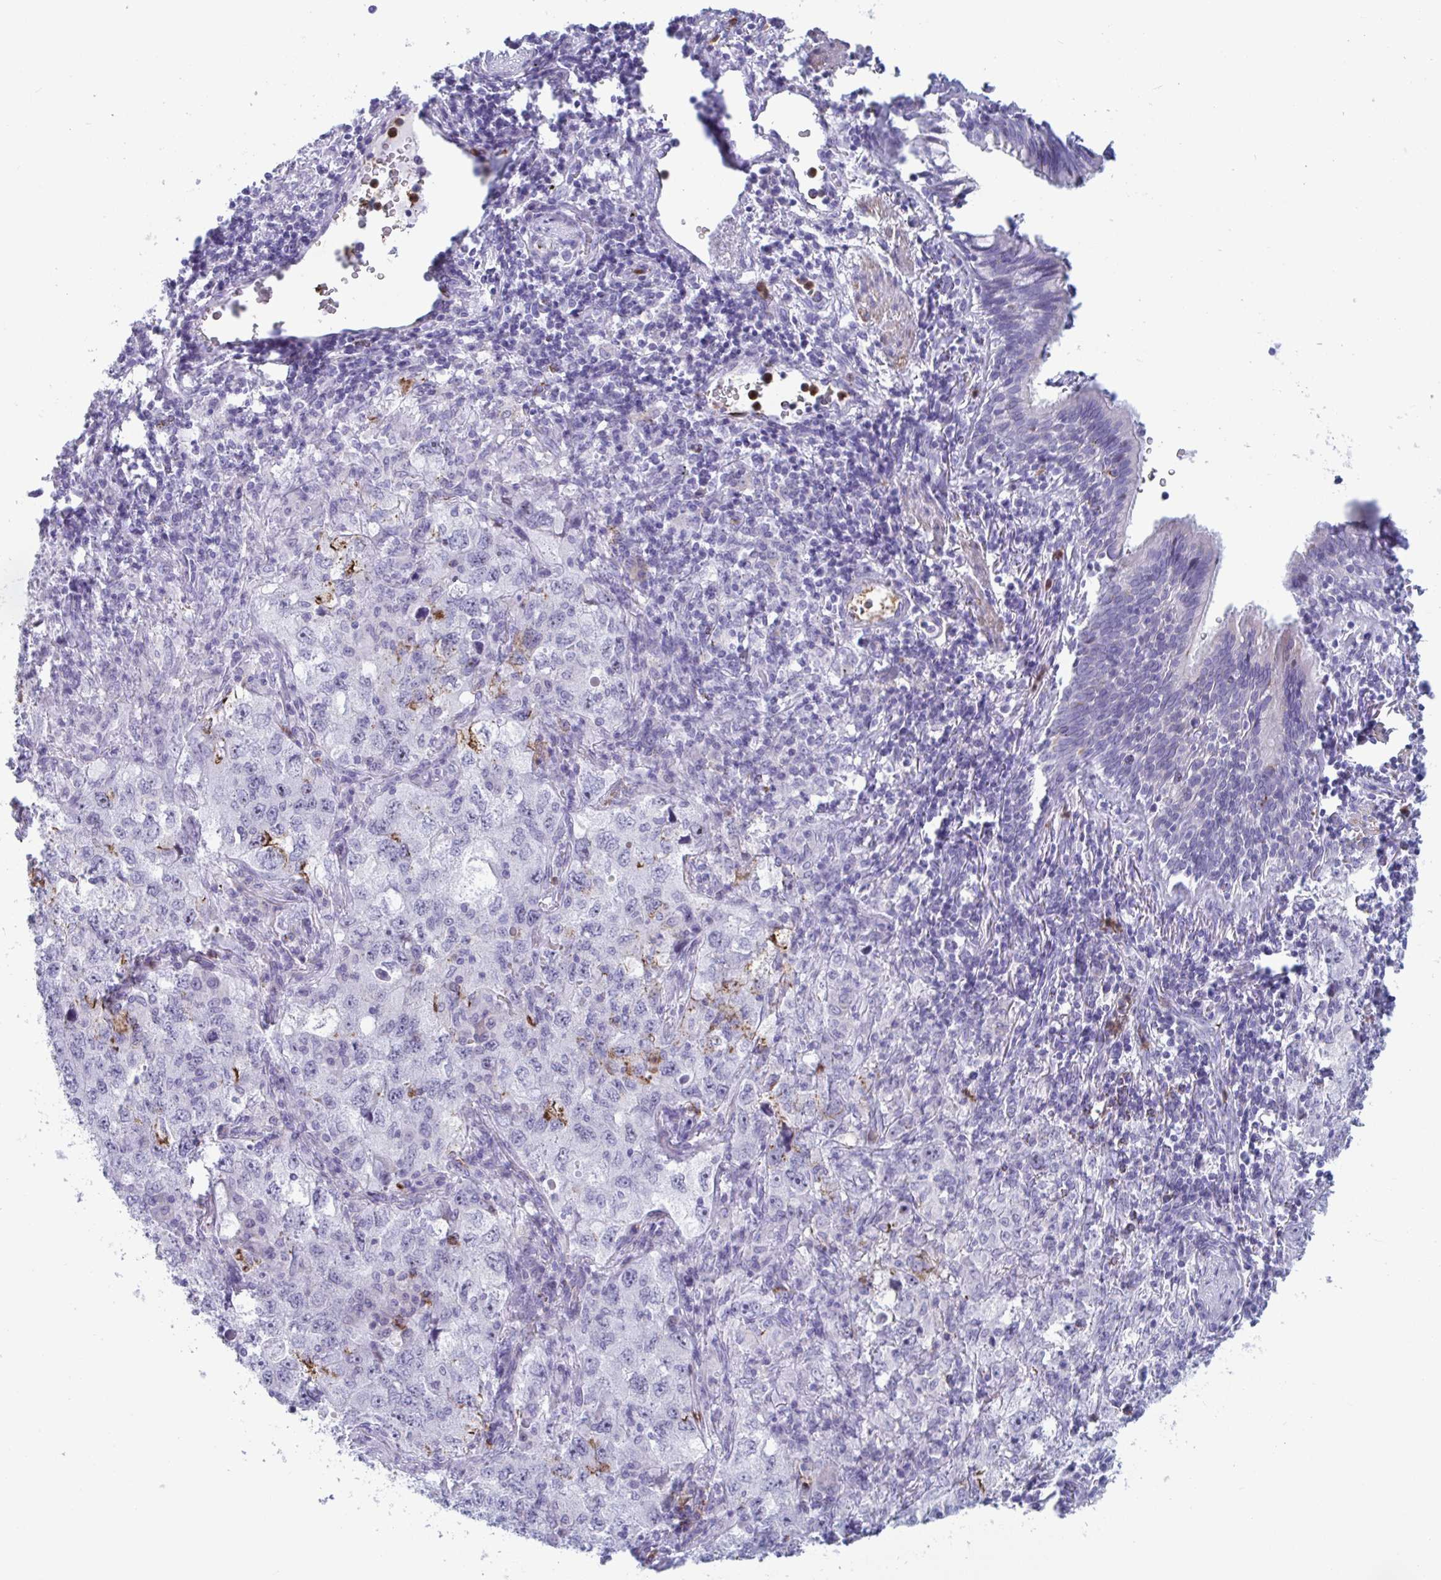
{"staining": {"intensity": "negative", "quantity": "none", "location": "none"}, "tissue": "lung cancer", "cell_type": "Tumor cells", "image_type": "cancer", "snomed": [{"axis": "morphology", "description": "Adenocarcinoma, NOS"}, {"axis": "topography", "description": "Lung"}], "caption": "Lung cancer stained for a protein using immunohistochemistry shows no staining tumor cells.", "gene": "CYP4F11", "patient": {"sex": "female", "age": 57}}